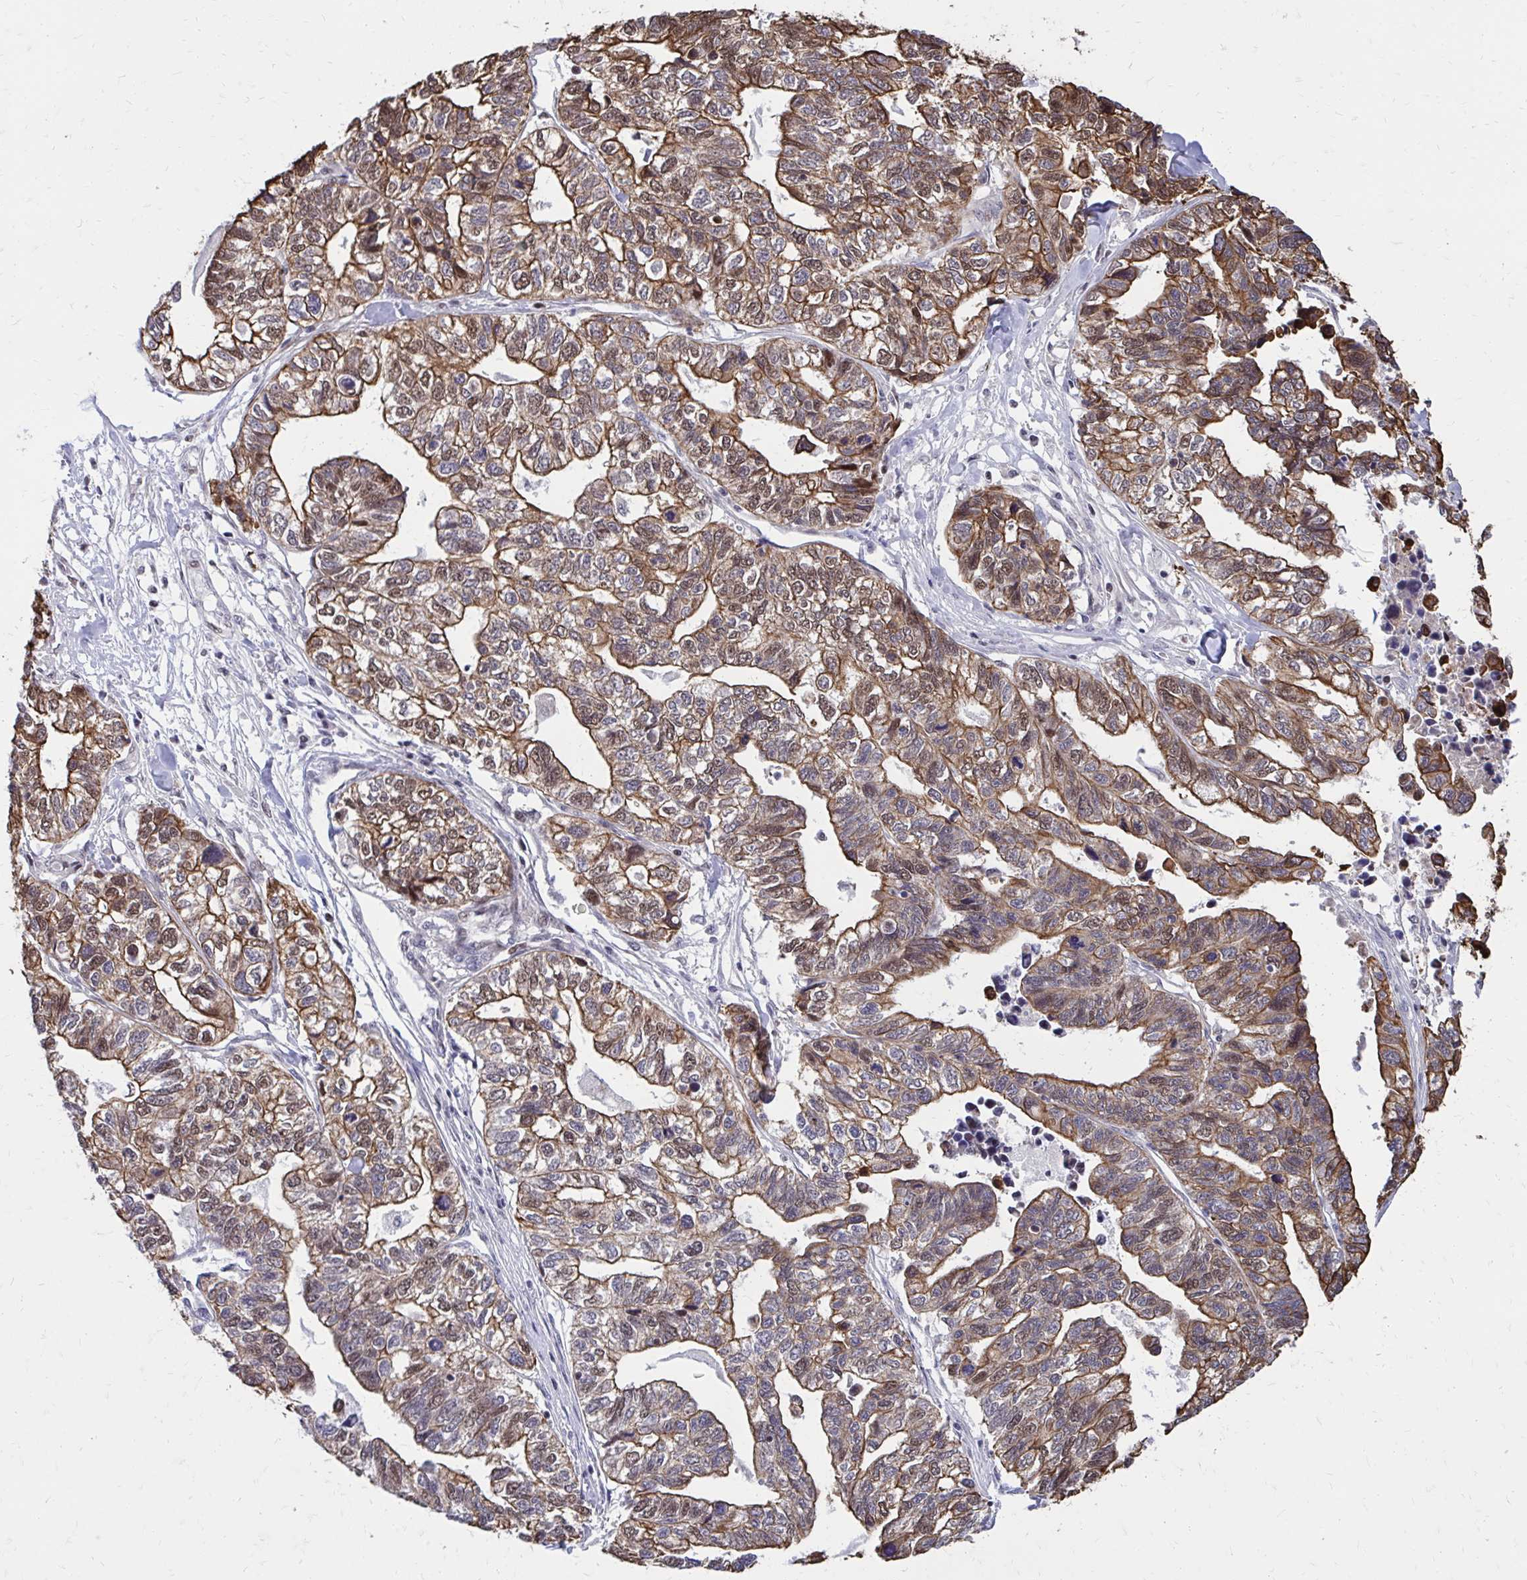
{"staining": {"intensity": "moderate", "quantity": ">75%", "location": "cytoplasmic/membranous,nuclear"}, "tissue": "stomach cancer", "cell_type": "Tumor cells", "image_type": "cancer", "snomed": [{"axis": "morphology", "description": "Adenocarcinoma, NOS"}, {"axis": "topography", "description": "Stomach, upper"}], "caption": "IHC image of neoplastic tissue: stomach cancer stained using immunohistochemistry (IHC) demonstrates medium levels of moderate protein expression localized specifically in the cytoplasmic/membranous and nuclear of tumor cells, appearing as a cytoplasmic/membranous and nuclear brown color.", "gene": "ANKRD30B", "patient": {"sex": "female", "age": 67}}